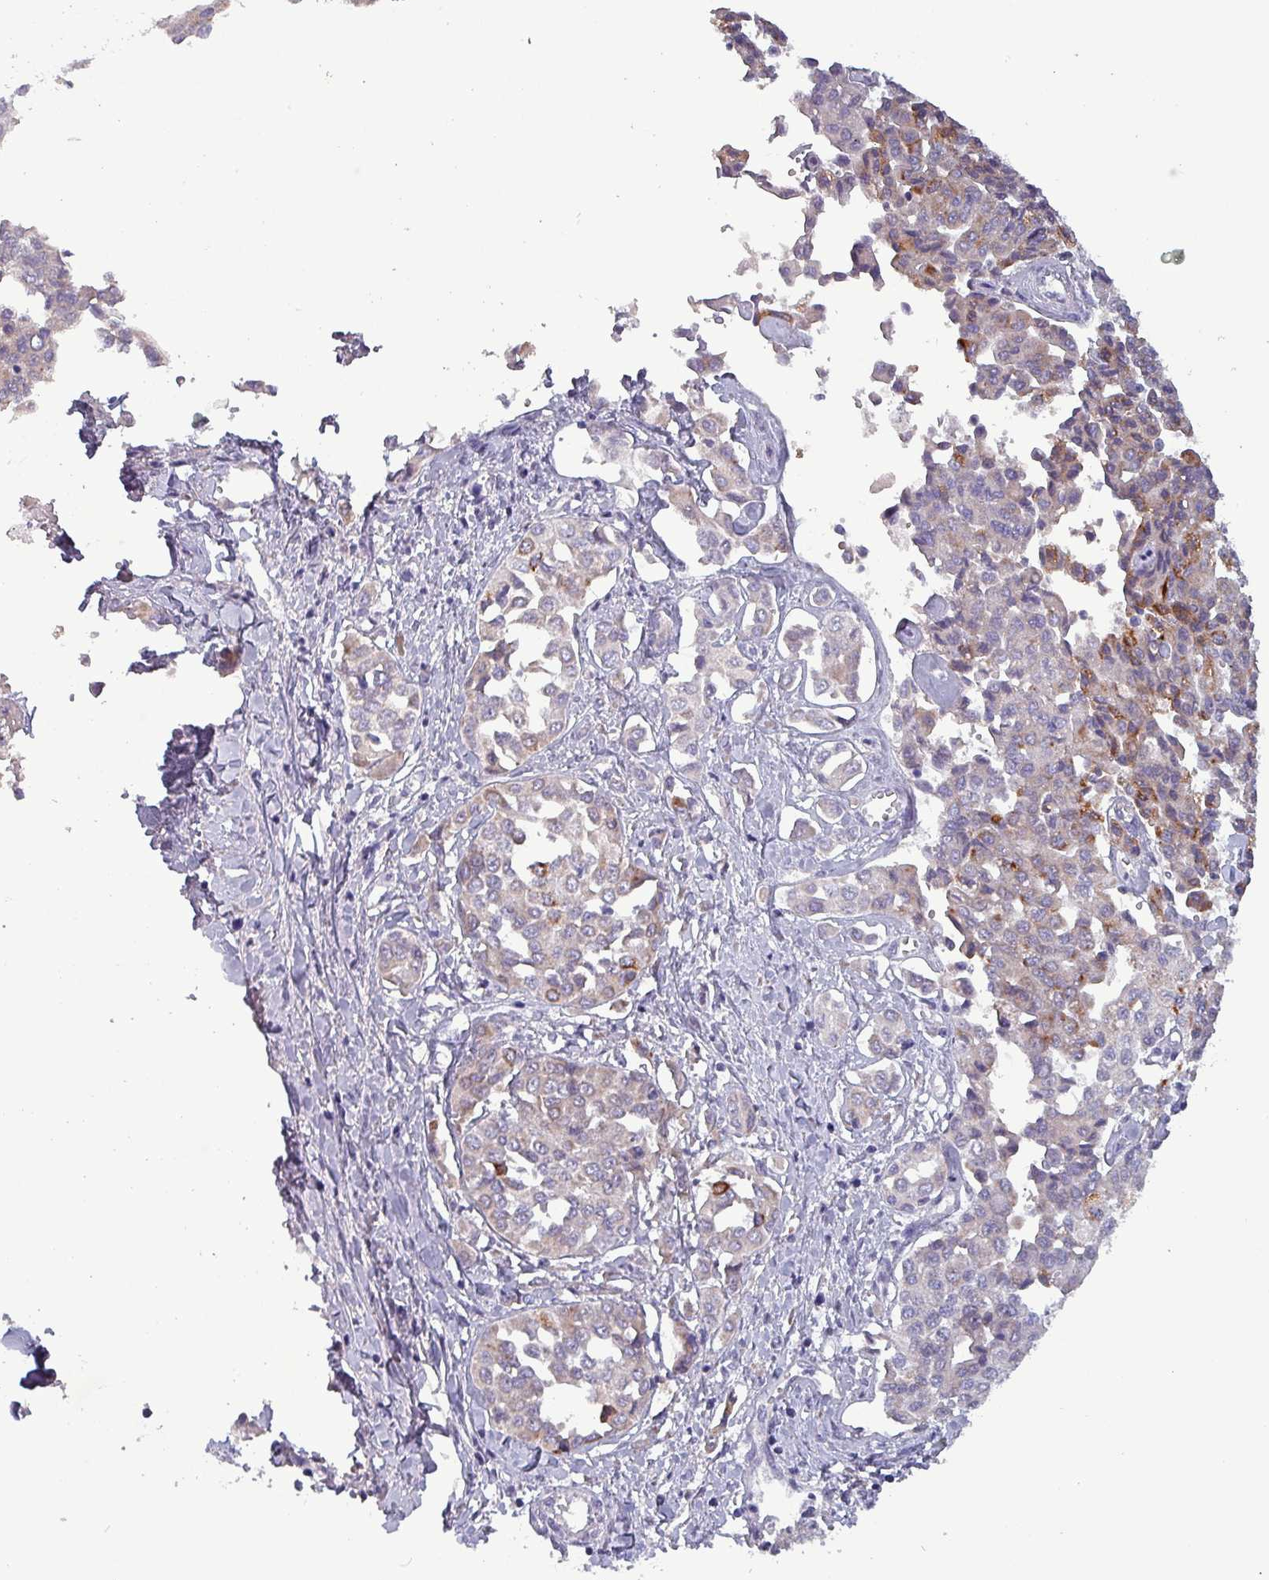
{"staining": {"intensity": "weak", "quantity": "<25%", "location": "cytoplasmic/membranous"}, "tissue": "liver cancer", "cell_type": "Tumor cells", "image_type": "cancer", "snomed": [{"axis": "morphology", "description": "Cholangiocarcinoma"}, {"axis": "topography", "description": "Liver"}], "caption": "Liver cancer was stained to show a protein in brown. There is no significant expression in tumor cells.", "gene": "HSD3B7", "patient": {"sex": "female", "age": 77}}